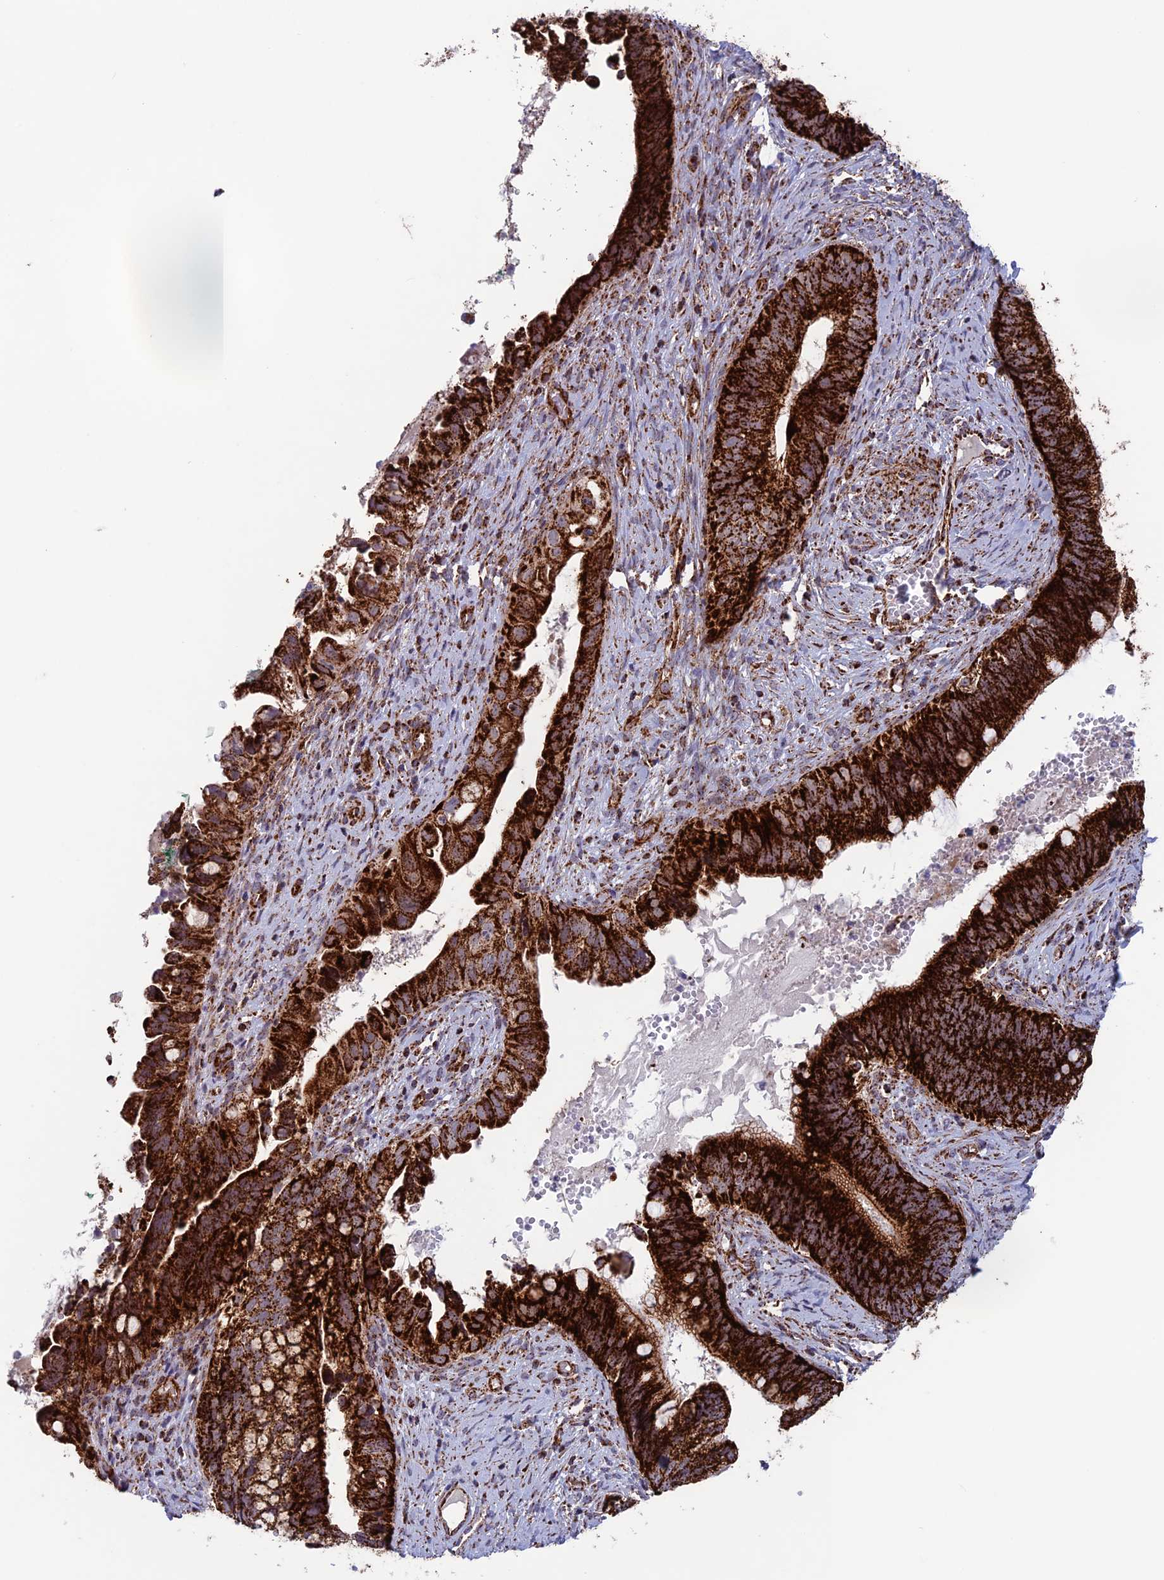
{"staining": {"intensity": "strong", "quantity": ">75%", "location": "cytoplasmic/membranous"}, "tissue": "cervical cancer", "cell_type": "Tumor cells", "image_type": "cancer", "snomed": [{"axis": "morphology", "description": "Adenocarcinoma, NOS"}, {"axis": "topography", "description": "Cervix"}], "caption": "Cervical cancer tissue demonstrates strong cytoplasmic/membranous staining in approximately >75% of tumor cells, visualized by immunohistochemistry.", "gene": "MRPS18B", "patient": {"sex": "female", "age": 42}}